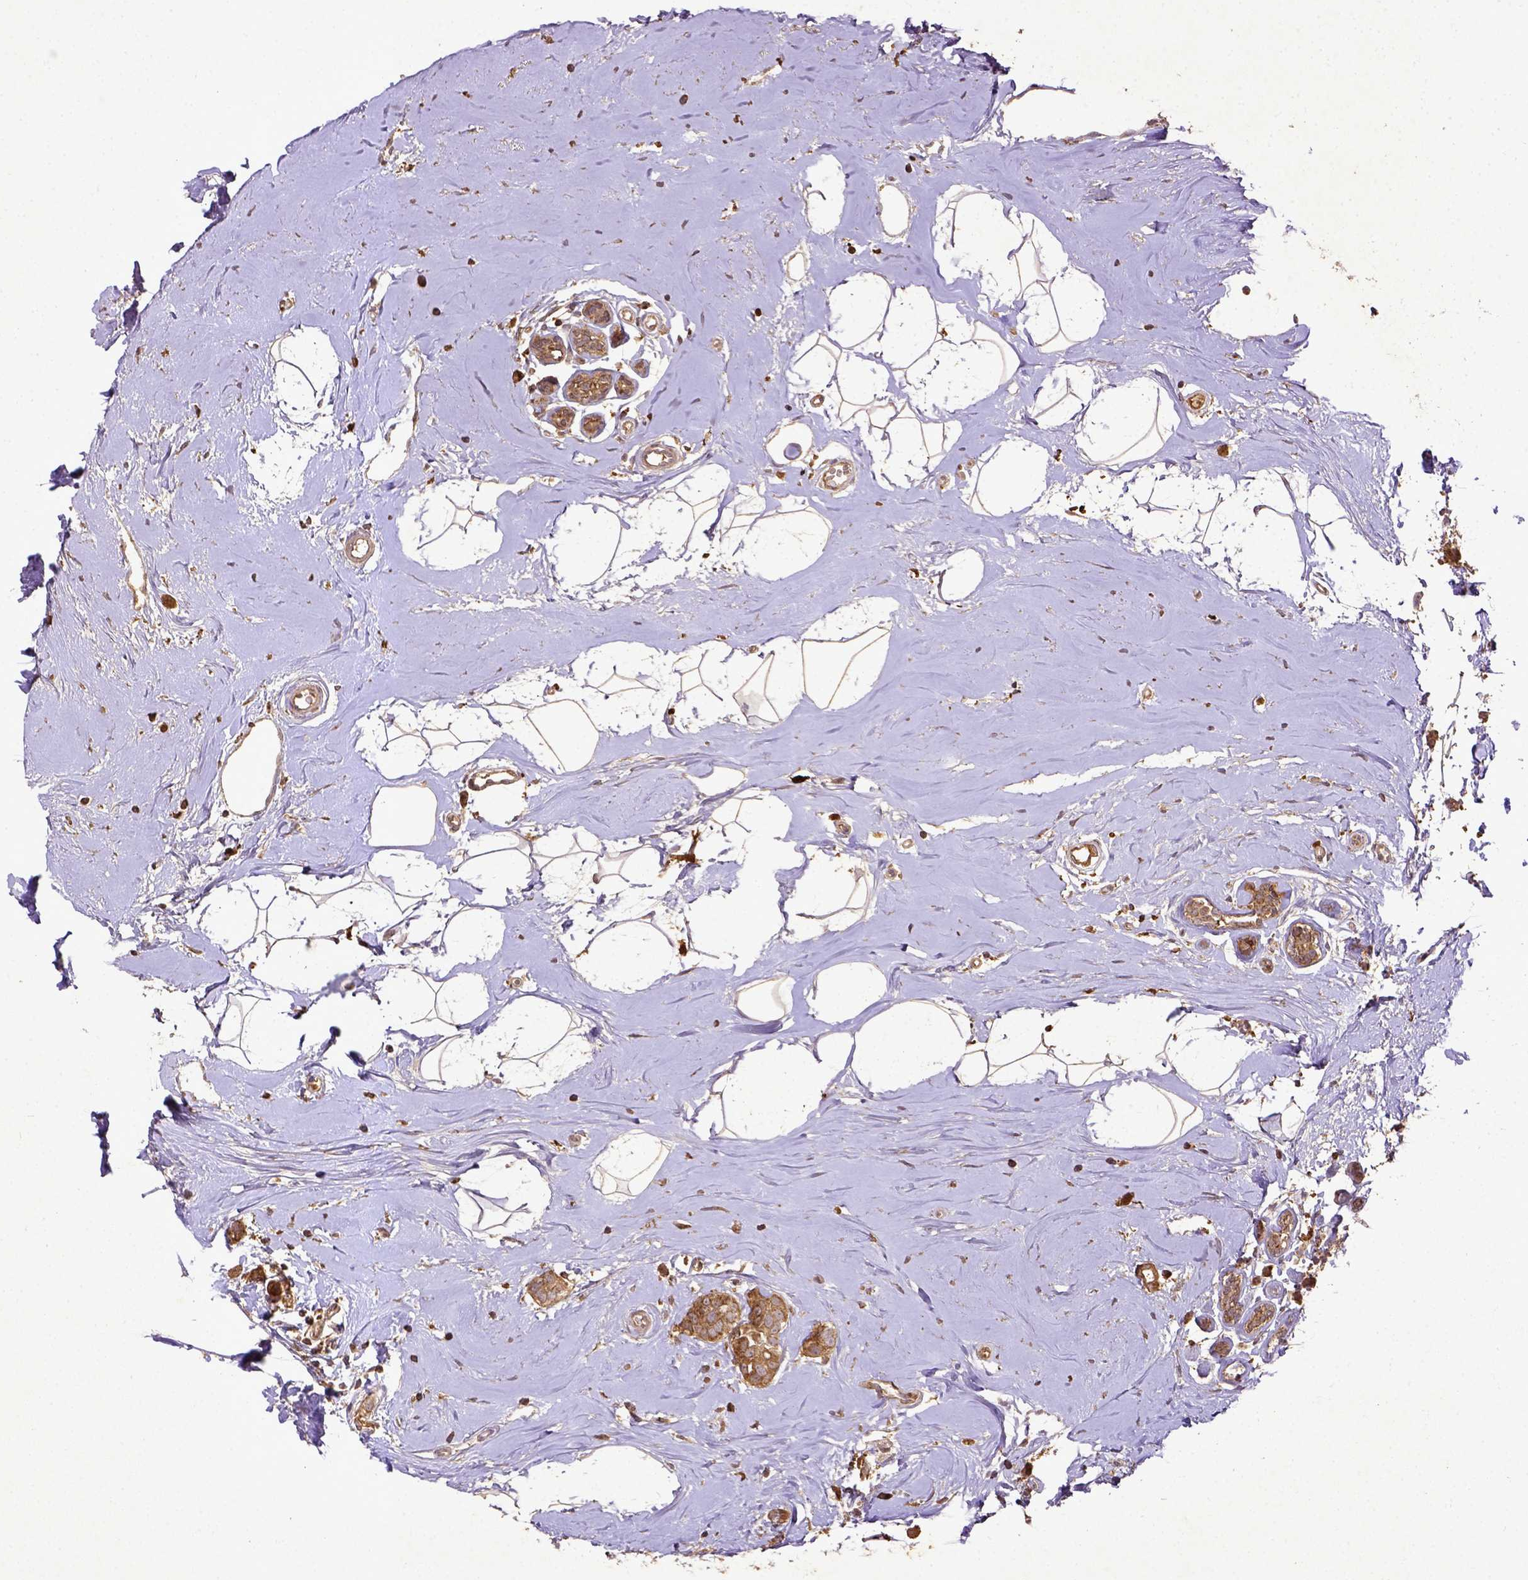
{"staining": {"intensity": "moderate", "quantity": ">75%", "location": "cytoplasmic/membranous"}, "tissue": "breast cancer", "cell_type": "Tumor cells", "image_type": "cancer", "snomed": [{"axis": "morphology", "description": "Duct carcinoma"}, {"axis": "topography", "description": "Breast"}], "caption": "Breast cancer (infiltrating ductal carcinoma) stained with IHC demonstrates moderate cytoplasmic/membranous positivity in about >75% of tumor cells. The protein of interest is stained brown, and the nuclei are stained in blue (DAB IHC with brightfield microscopy, high magnification).", "gene": "MT-CO1", "patient": {"sex": "female", "age": 40}}